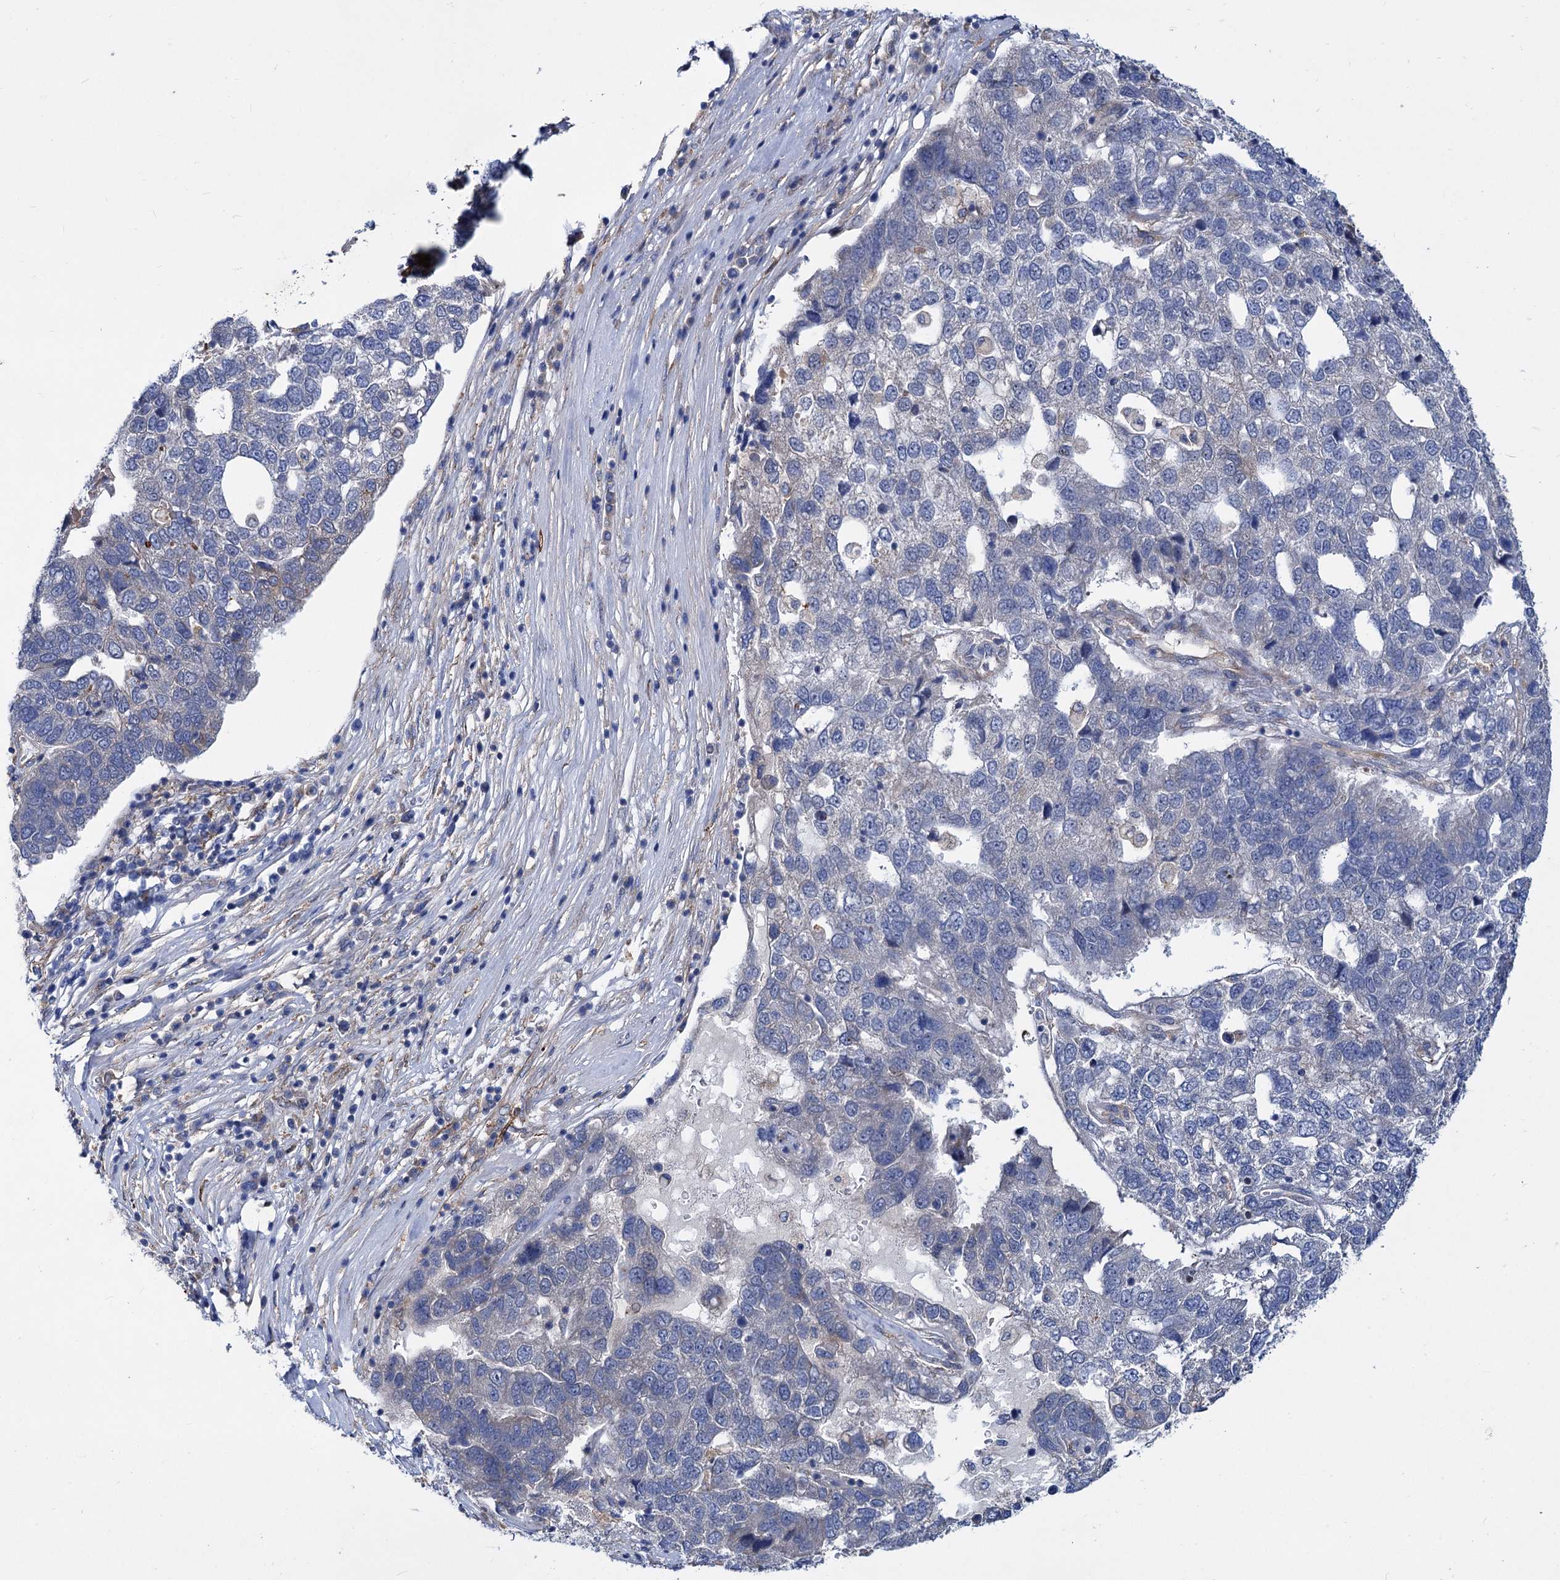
{"staining": {"intensity": "negative", "quantity": "none", "location": "none"}, "tissue": "pancreatic cancer", "cell_type": "Tumor cells", "image_type": "cancer", "snomed": [{"axis": "morphology", "description": "Adenocarcinoma, NOS"}, {"axis": "topography", "description": "Pancreas"}], "caption": "The immunohistochemistry photomicrograph has no significant staining in tumor cells of pancreatic adenocarcinoma tissue. Brightfield microscopy of immunohistochemistry stained with DAB (3,3'-diaminobenzidine) (brown) and hematoxylin (blue), captured at high magnification.", "gene": "TRIM55", "patient": {"sex": "female", "age": 61}}